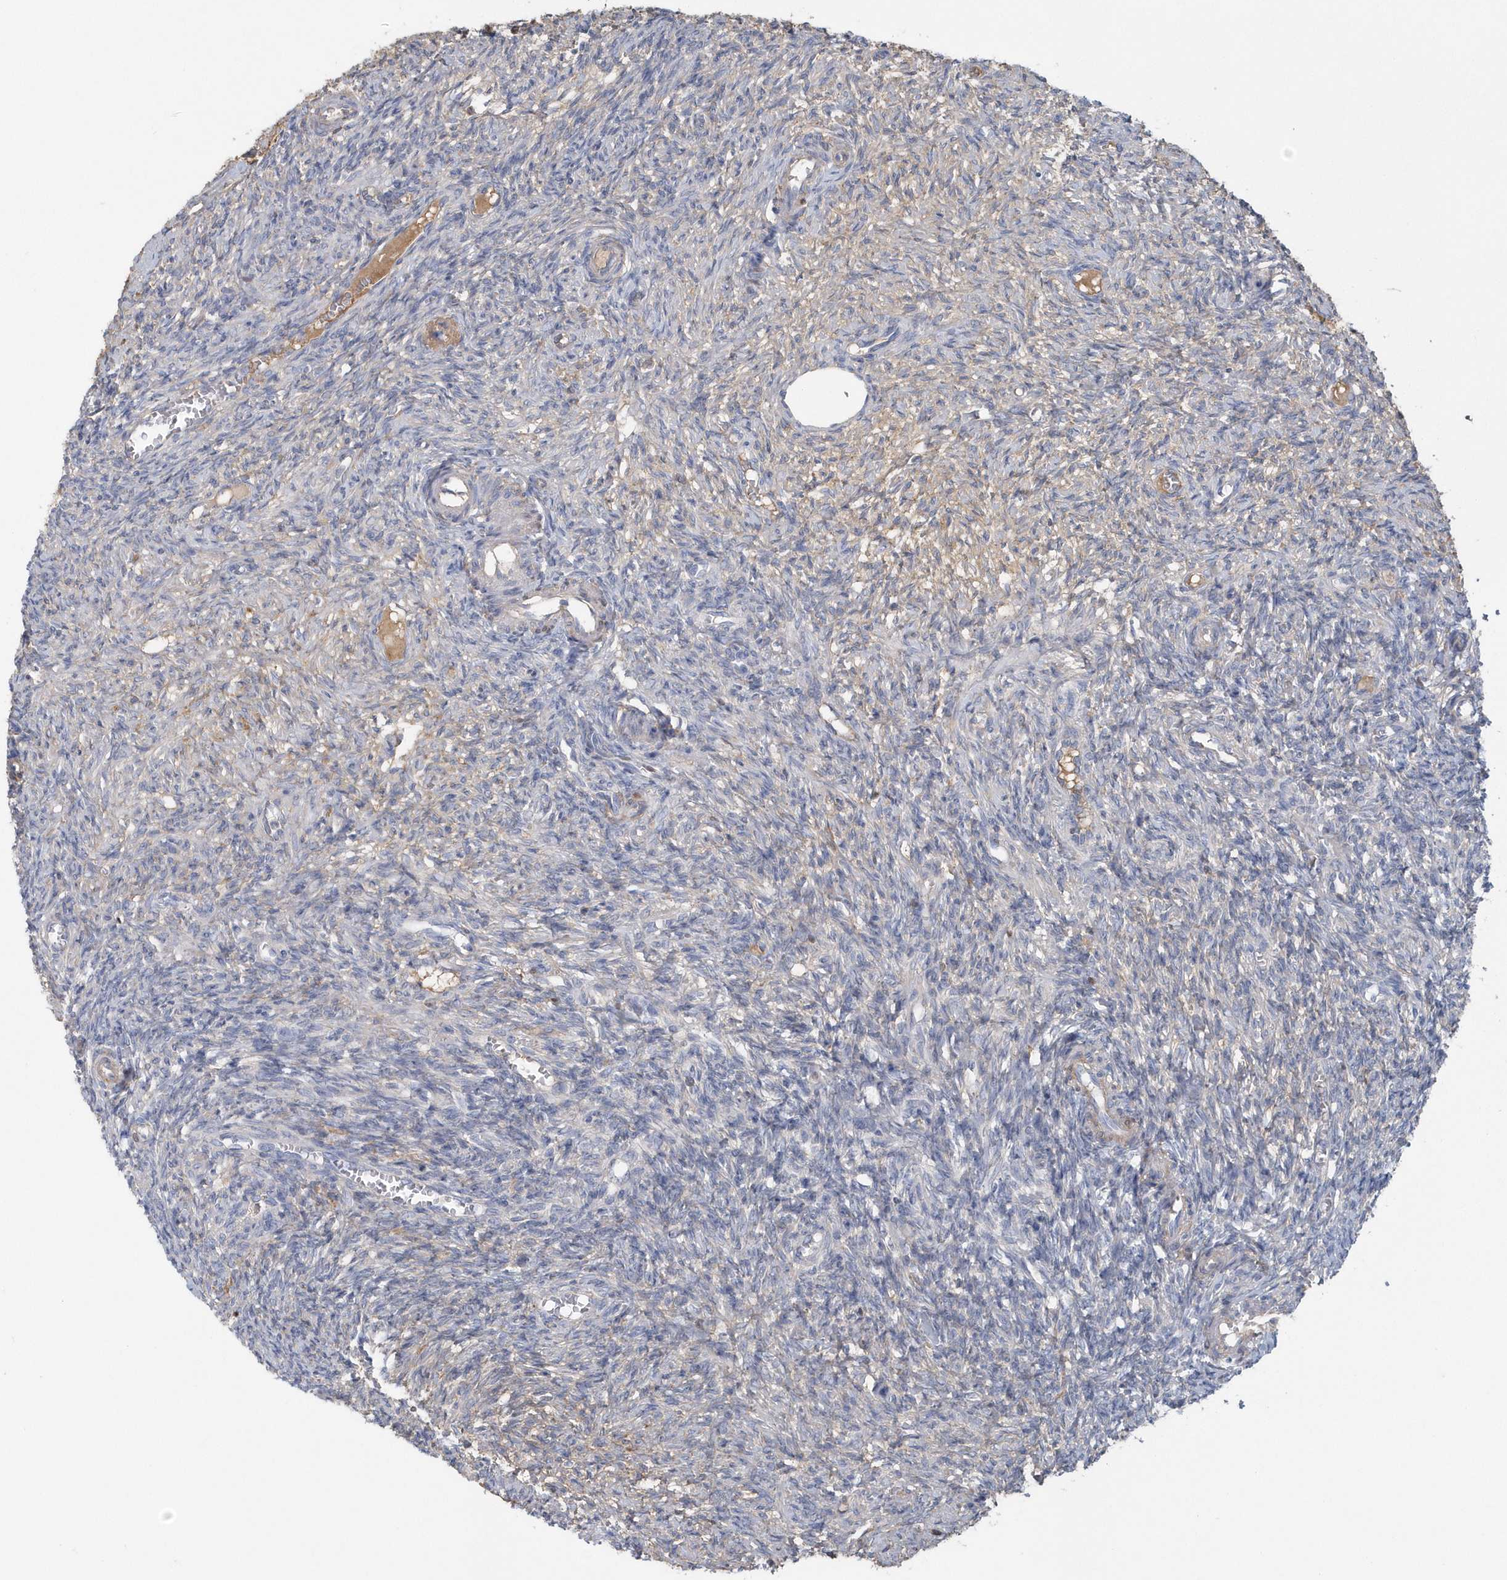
{"staining": {"intensity": "negative", "quantity": "none", "location": "none"}, "tissue": "ovary", "cell_type": "Ovarian stroma cells", "image_type": "normal", "snomed": [{"axis": "morphology", "description": "Normal tissue, NOS"}, {"axis": "topography", "description": "Ovary"}], "caption": "The histopathology image displays no staining of ovarian stroma cells in unremarkable ovary.", "gene": "SPATA18", "patient": {"sex": "female", "age": 27}}